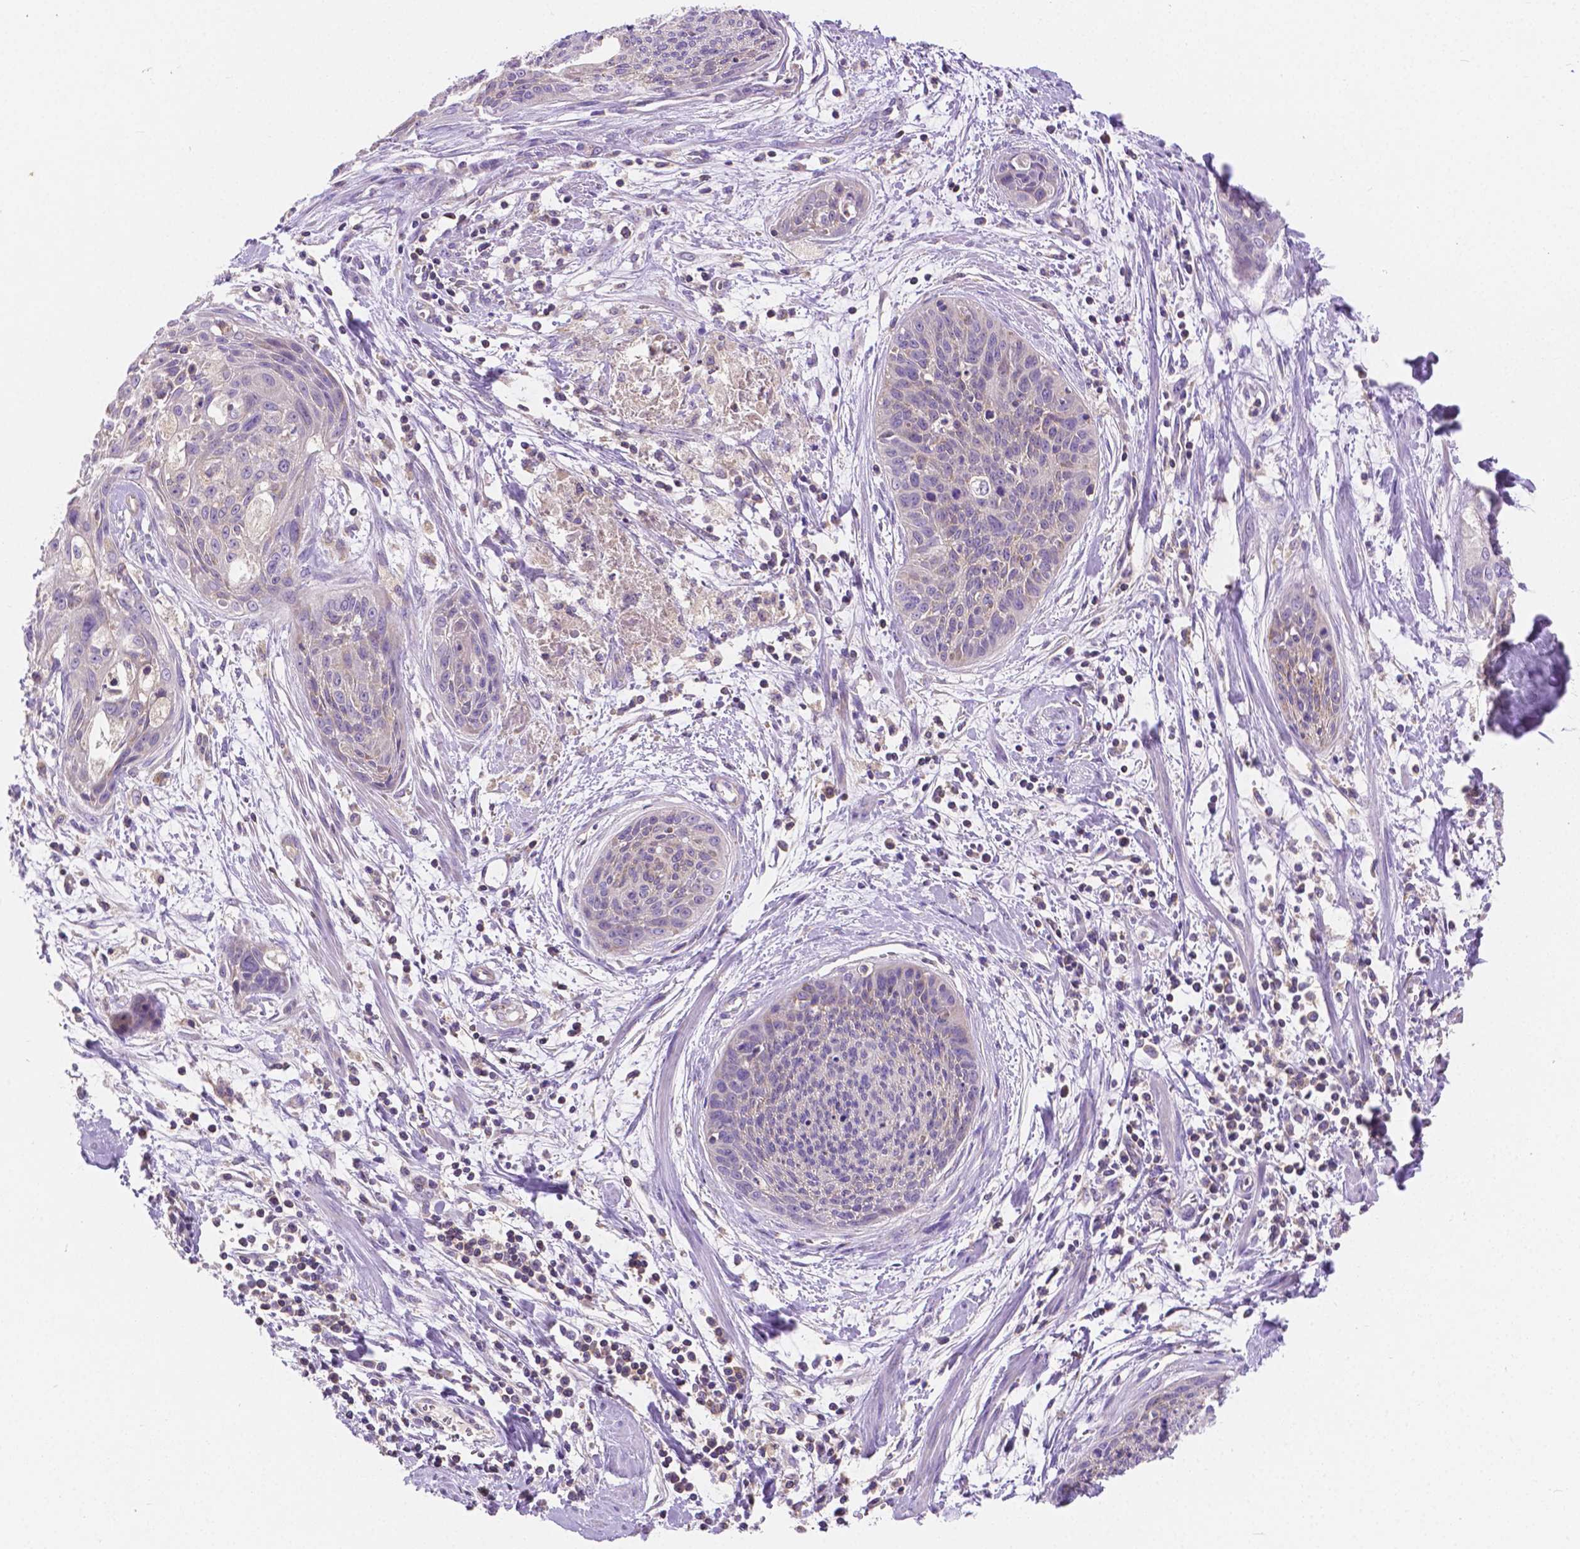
{"staining": {"intensity": "negative", "quantity": "none", "location": "none"}, "tissue": "cervical cancer", "cell_type": "Tumor cells", "image_type": "cancer", "snomed": [{"axis": "morphology", "description": "Squamous cell carcinoma, NOS"}, {"axis": "topography", "description": "Cervix"}], "caption": "This is an immunohistochemistry image of human cervical cancer (squamous cell carcinoma). There is no expression in tumor cells.", "gene": "RAB20", "patient": {"sex": "female", "age": 55}}